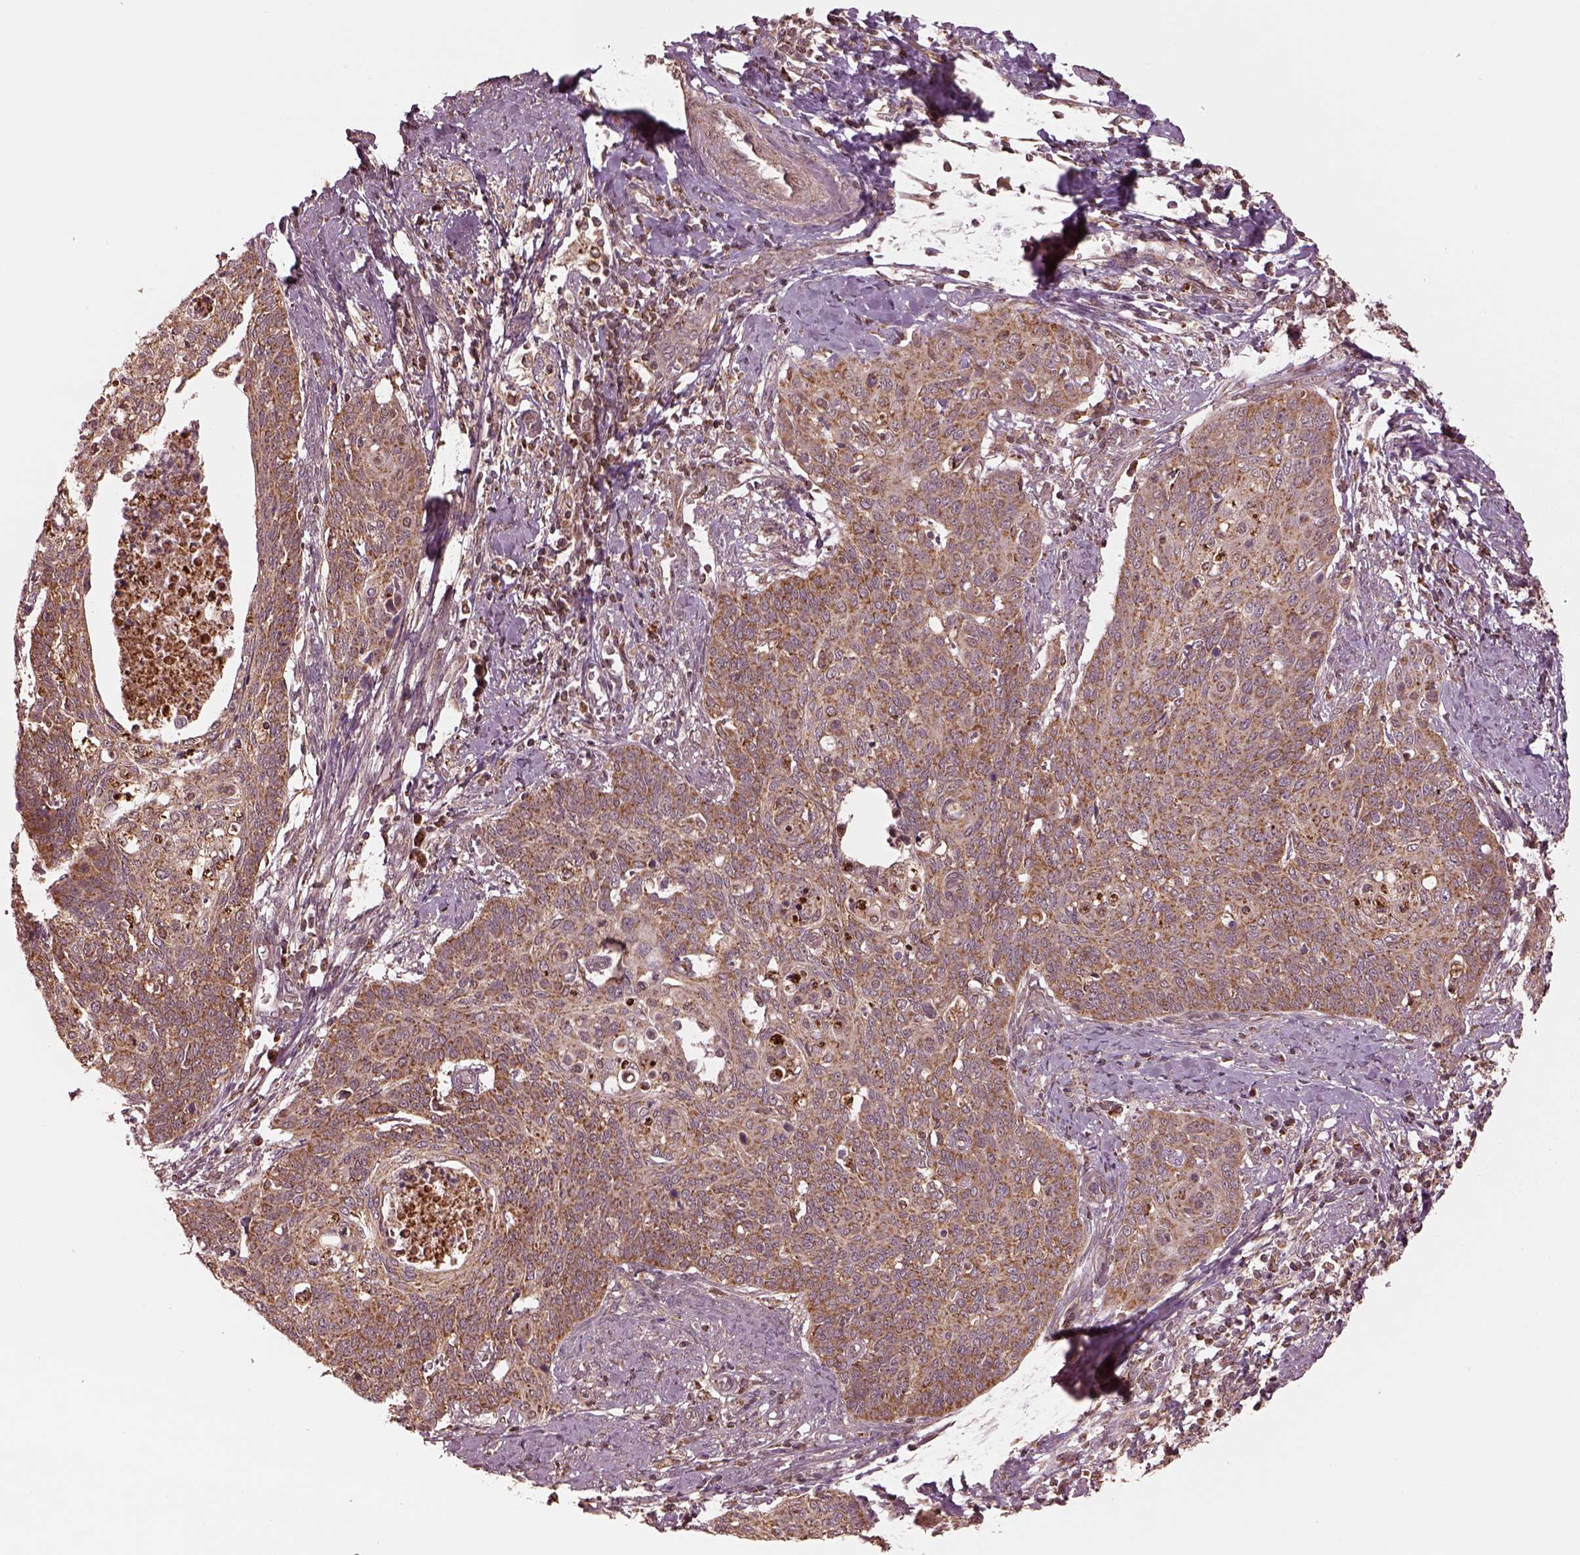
{"staining": {"intensity": "moderate", "quantity": ">75%", "location": "cytoplasmic/membranous"}, "tissue": "cervical cancer", "cell_type": "Tumor cells", "image_type": "cancer", "snomed": [{"axis": "morphology", "description": "Normal tissue, NOS"}, {"axis": "morphology", "description": "Squamous cell carcinoma, NOS"}, {"axis": "topography", "description": "Cervix"}], "caption": "Brown immunohistochemical staining in human cervical cancer (squamous cell carcinoma) displays moderate cytoplasmic/membranous staining in about >75% of tumor cells. The protein of interest is stained brown, and the nuclei are stained in blue (DAB (3,3'-diaminobenzidine) IHC with brightfield microscopy, high magnification).", "gene": "SEL1L3", "patient": {"sex": "female", "age": 39}}